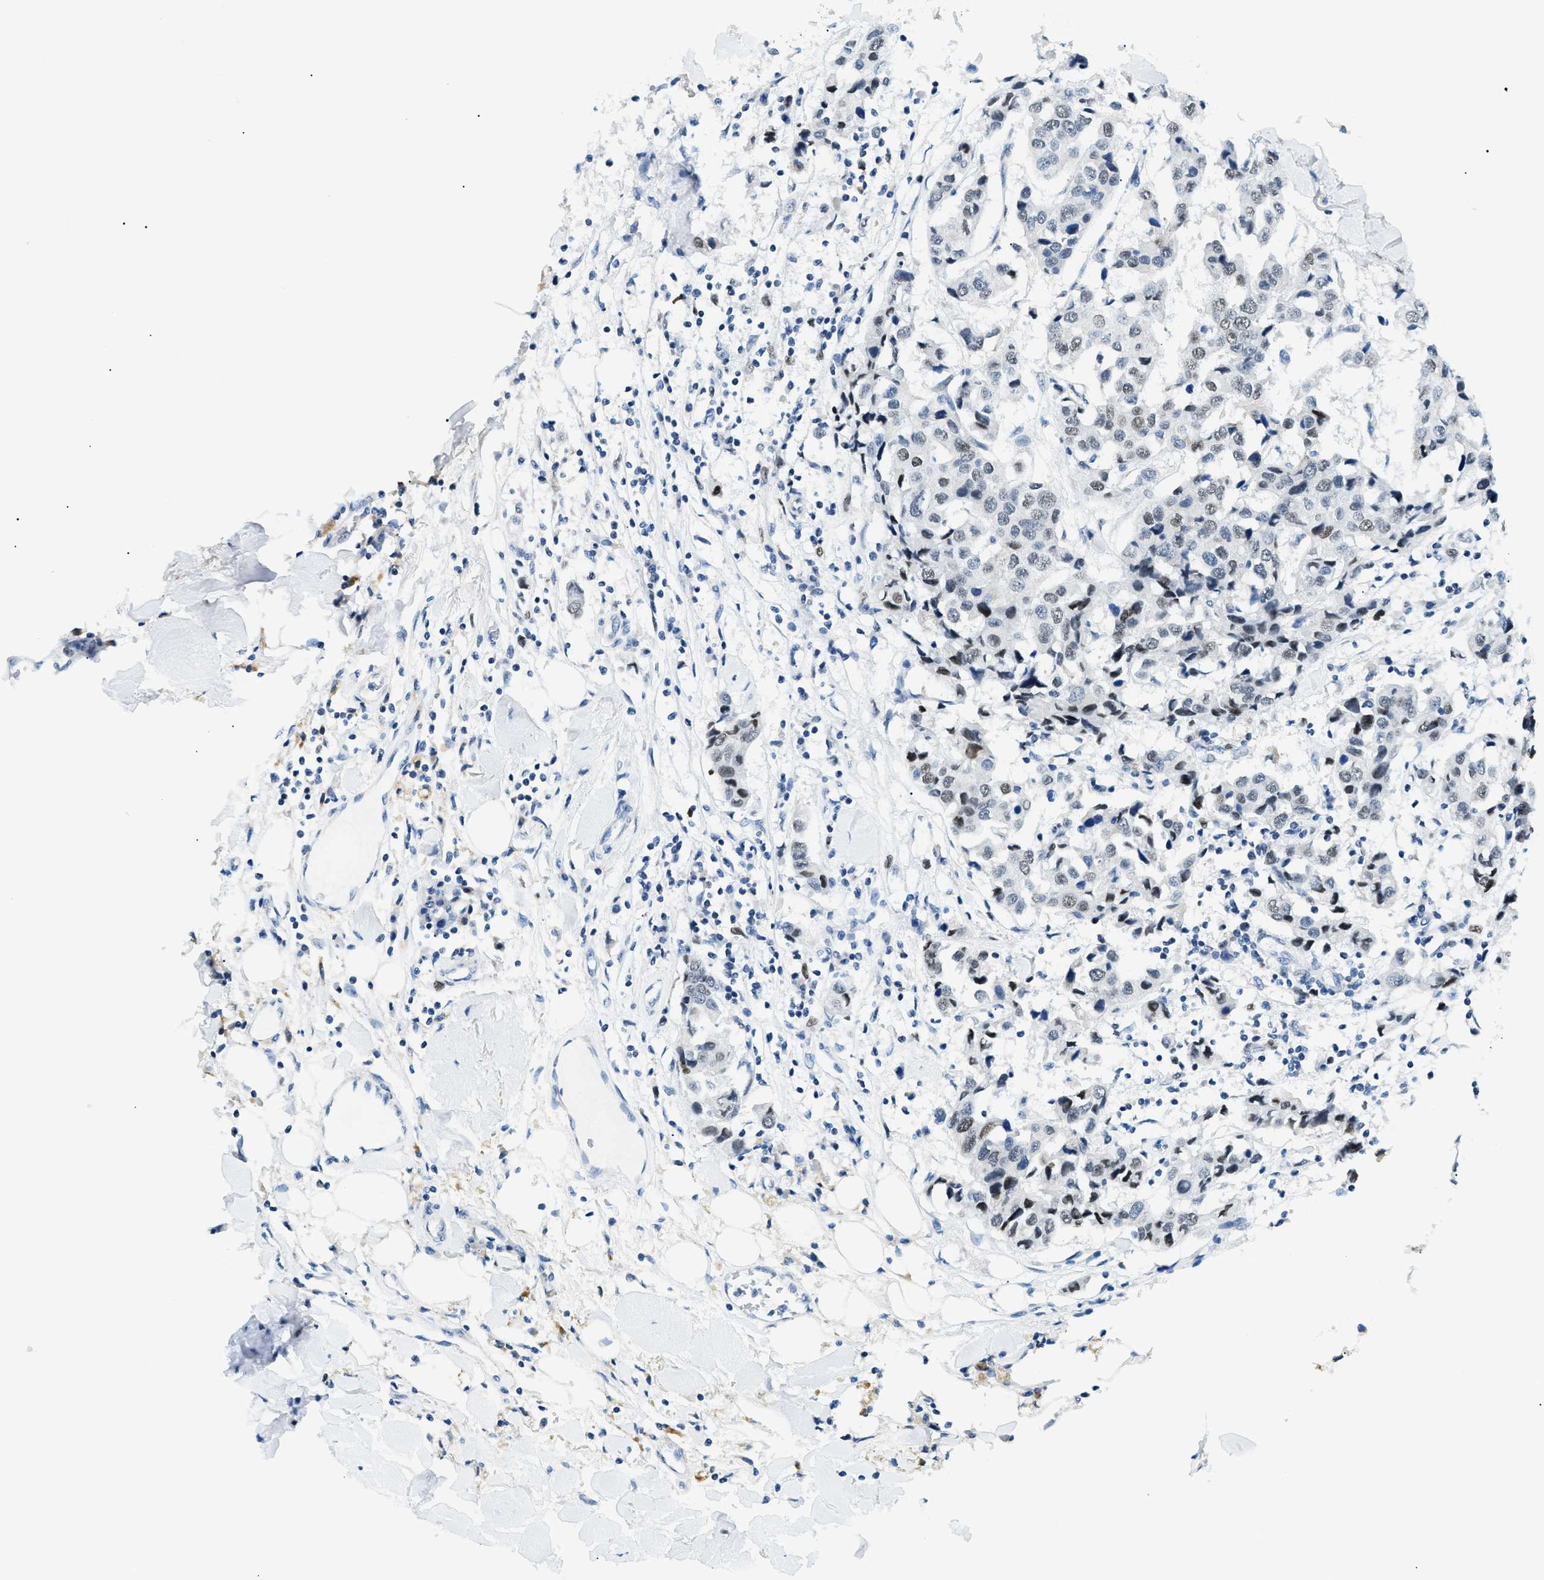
{"staining": {"intensity": "moderate", "quantity": "<25%", "location": "nuclear"}, "tissue": "breast cancer", "cell_type": "Tumor cells", "image_type": "cancer", "snomed": [{"axis": "morphology", "description": "Duct carcinoma"}, {"axis": "topography", "description": "Breast"}], "caption": "Intraductal carcinoma (breast) stained for a protein (brown) displays moderate nuclear positive staining in approximately <25% of tumor cells.", "gene": "SMARCC1", "patient": {"sex": "female", "age": 80}}